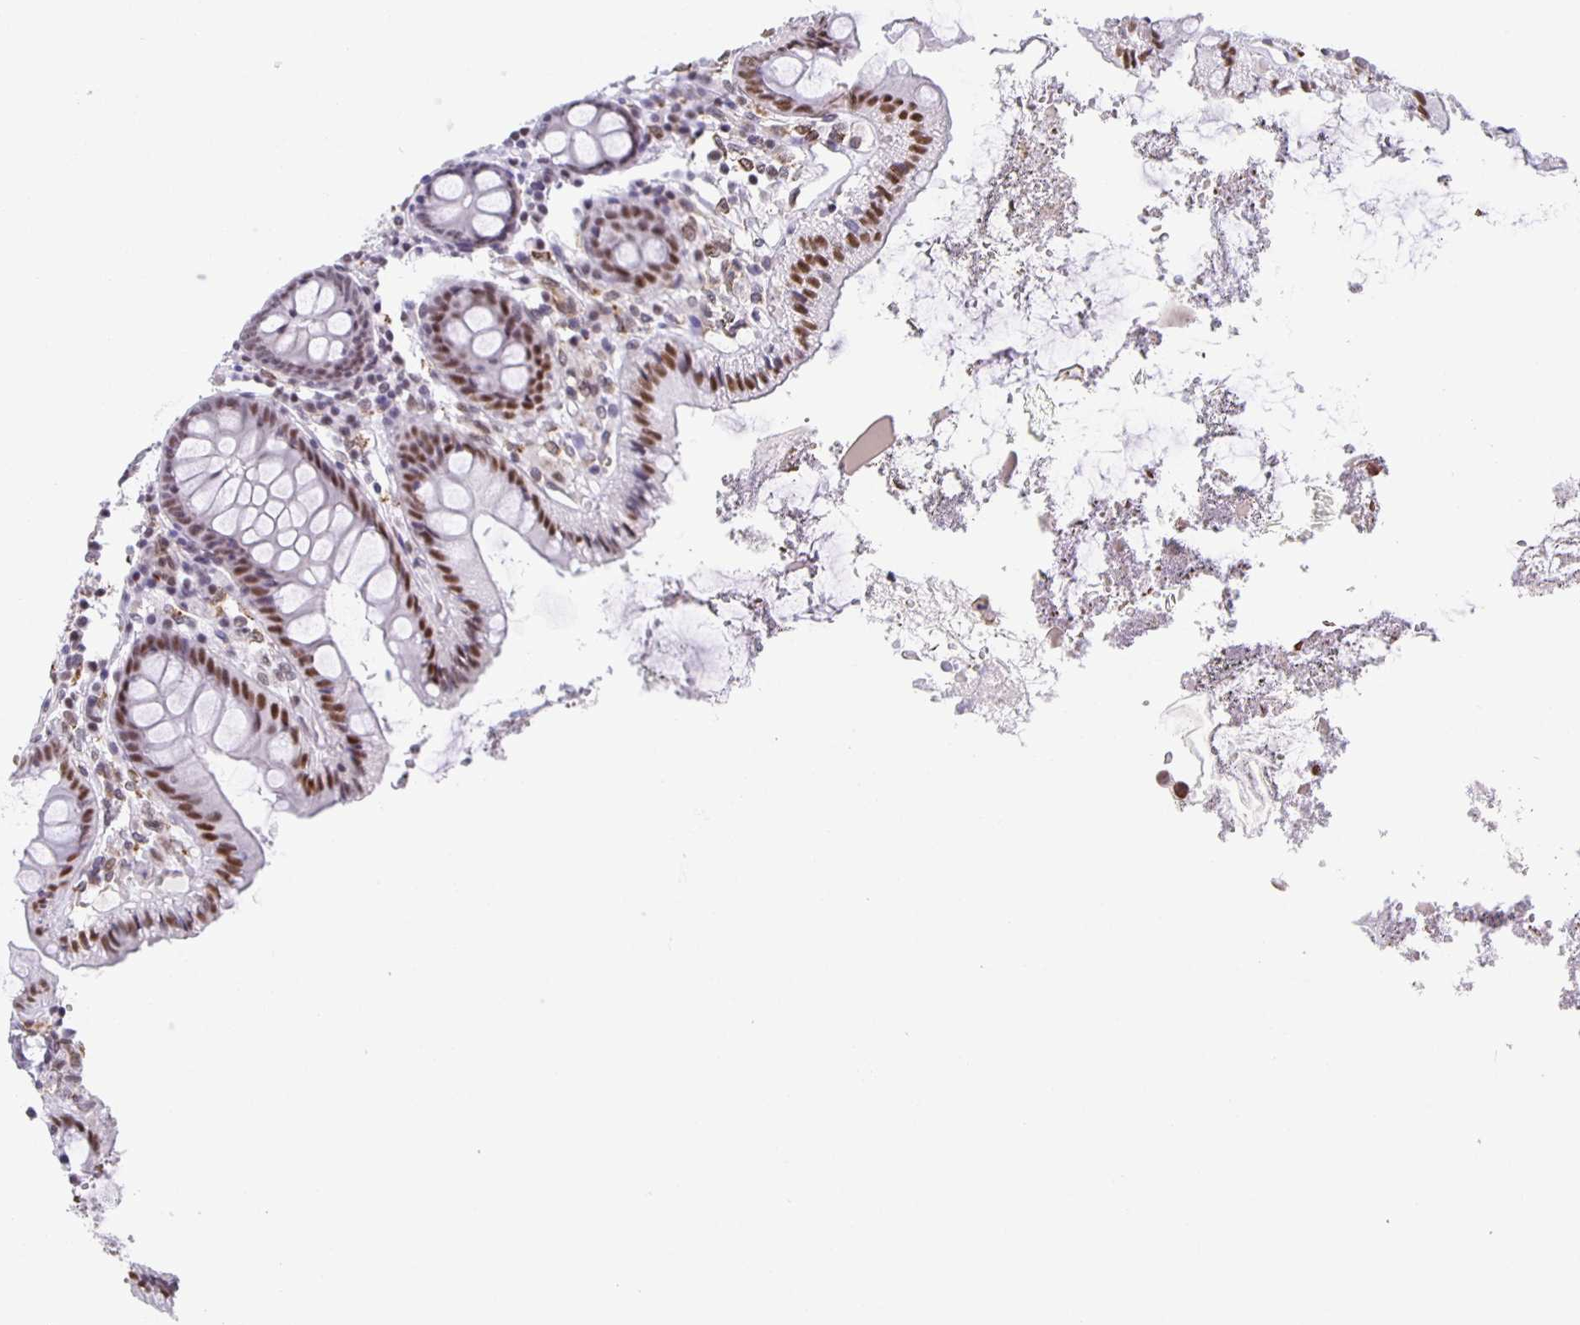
{"staining": {"intensity": "weak", "quantity": "25%-75%", "location": "nuclear"}, "tissue": "colon", "cell_type": "Endothelial cells", "image_type": "normal", "snomed": [{"axis": "morphology", "description": "Normal tissue, NOS"}, {"axis": "topography", "description": "Colon"}], "caption": "Protein staining demonstrates weak nuclear staining in about 25%-75% of endothelial cells in unremarkable colon.", "gene": "ZRANB2", "patient": {"sex": "male", "age": 84}}